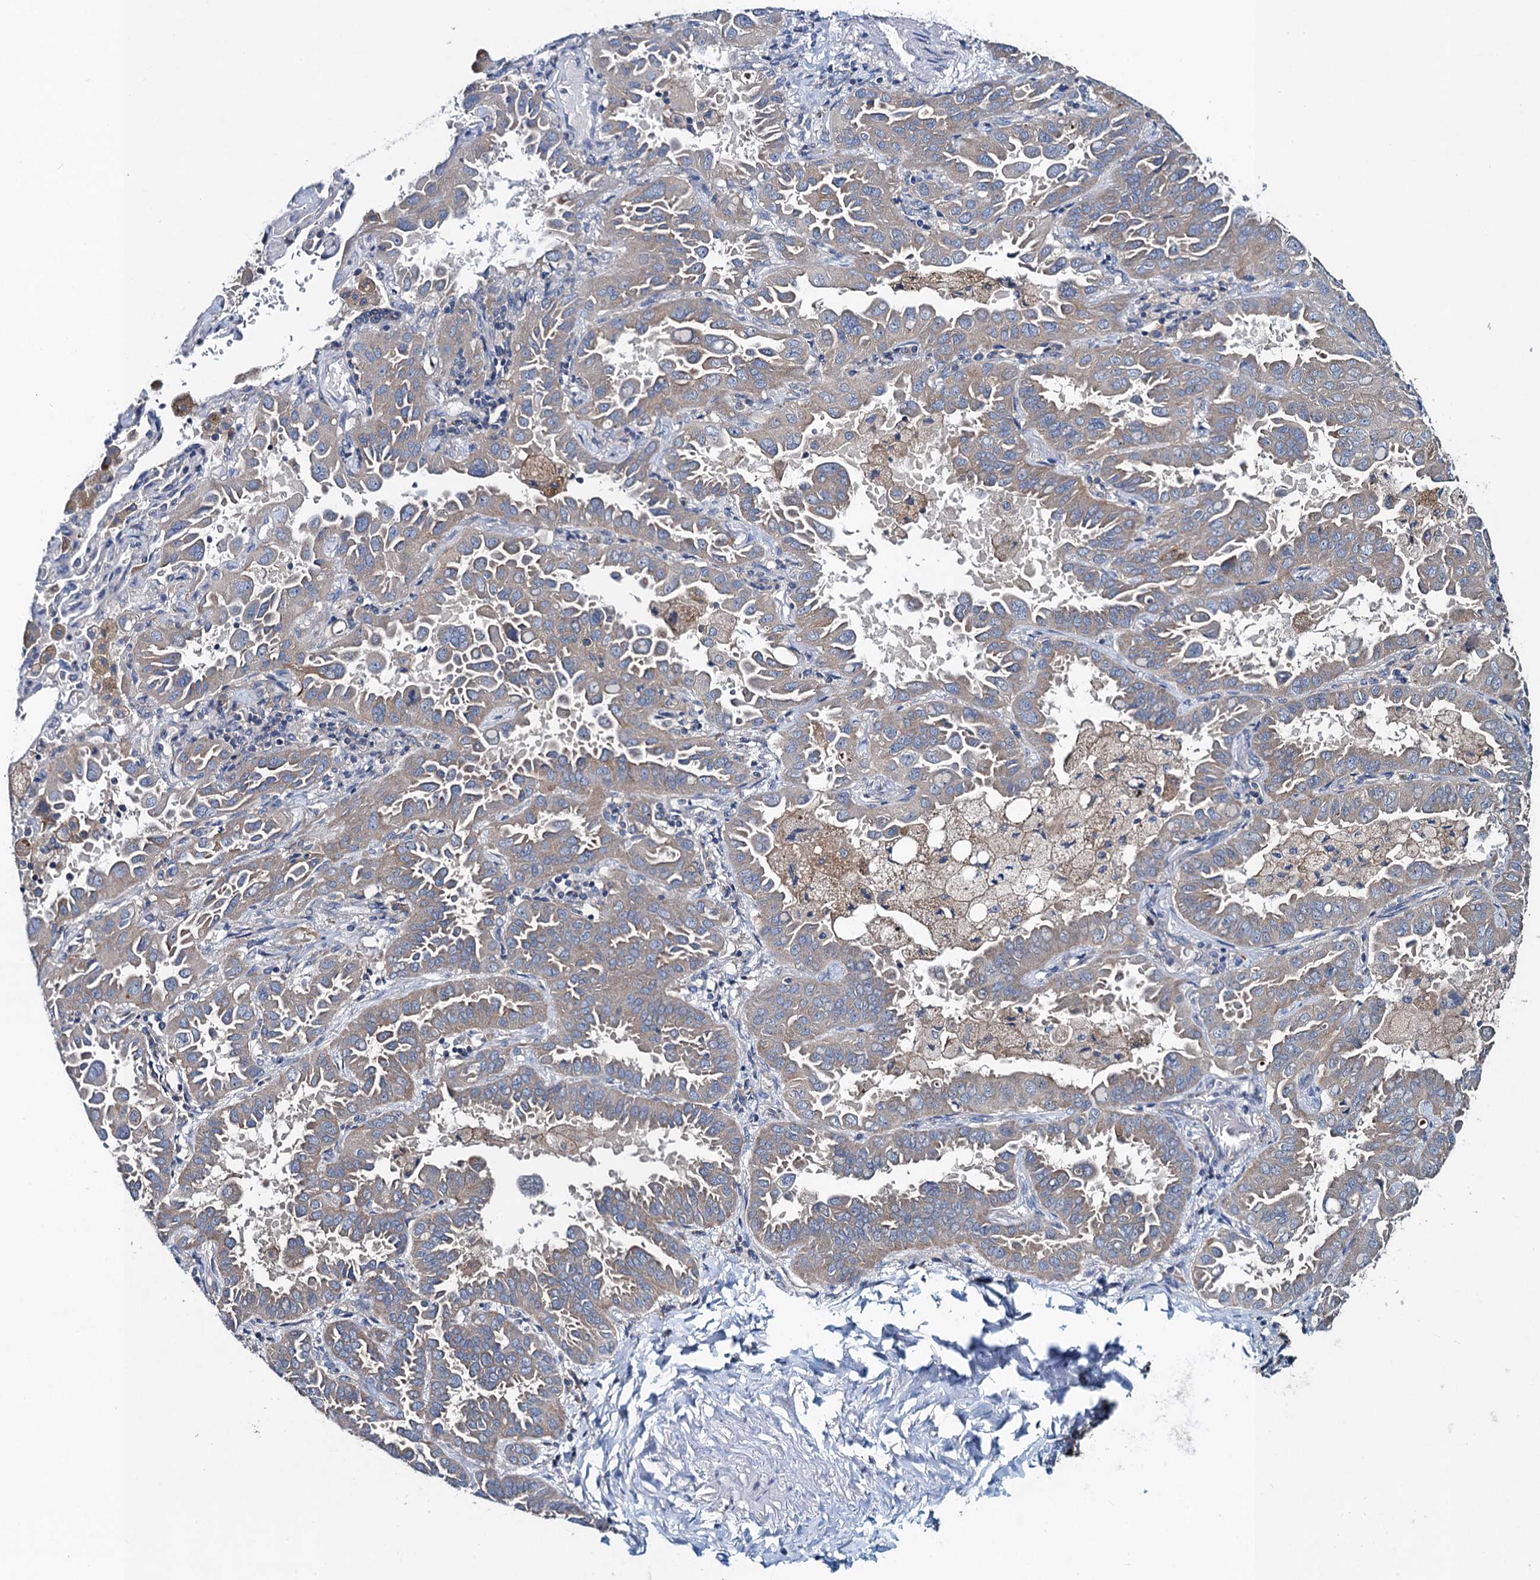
{"staining": {"intensity": "weak", "quantity": ">75%", "location": "cytoplasmic/membranous"}, "tissue": "lung cancer", "cell_type": "Tumor cells", "image_type": "cancer", "snomed": [{"axis": "morphology", "description": "Adenocarcinoma, NOS"}, {"axis": "topography", "description": "Lung"}], "caption": "There is low levels of weak cytoplasmic/membranous staining in tumor cells of adenocarcinoma (lung), as demonstrated by immunohistochemical staining (brown color).", "gene": "SNAP29", "patient": {"sex": "male", "age": 64}}